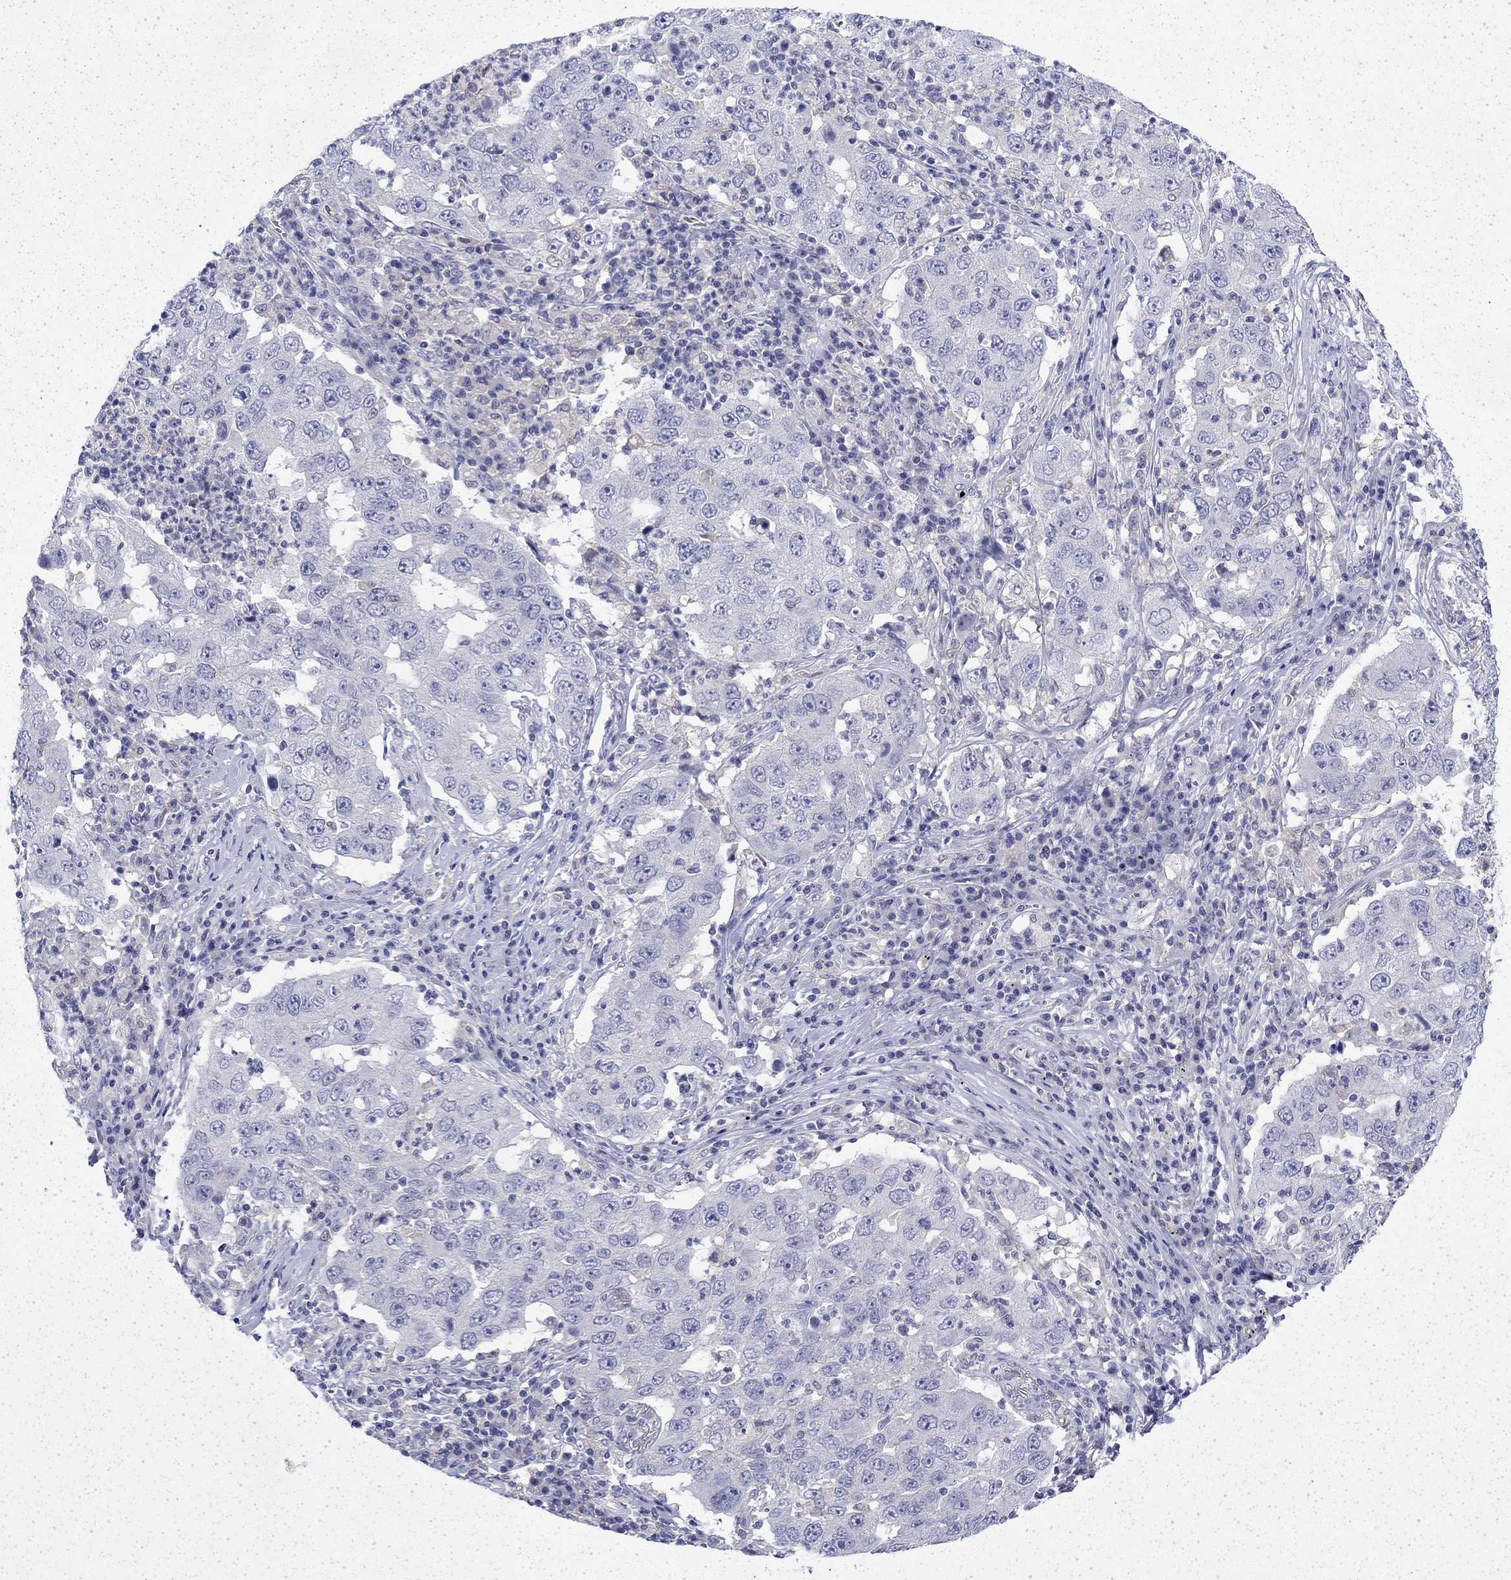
{"staining": {"intensity": "negative", "quantity": "none", "location": "none"}, "tissue": "lung cancer", "cell_type": "Tumor cells", "image_type": "cancer", "snomed": [{"axis": "morphology", "description": "Adenocarcinoma, NOS"}, {"axis": "topography", "description": "Lung"}], "caption": "The image displays no staining of tumor cells in lung cancer (adenocarcinoma).", "gene": "ENPP6", "patient": {"sex": "male", "age": 73}}